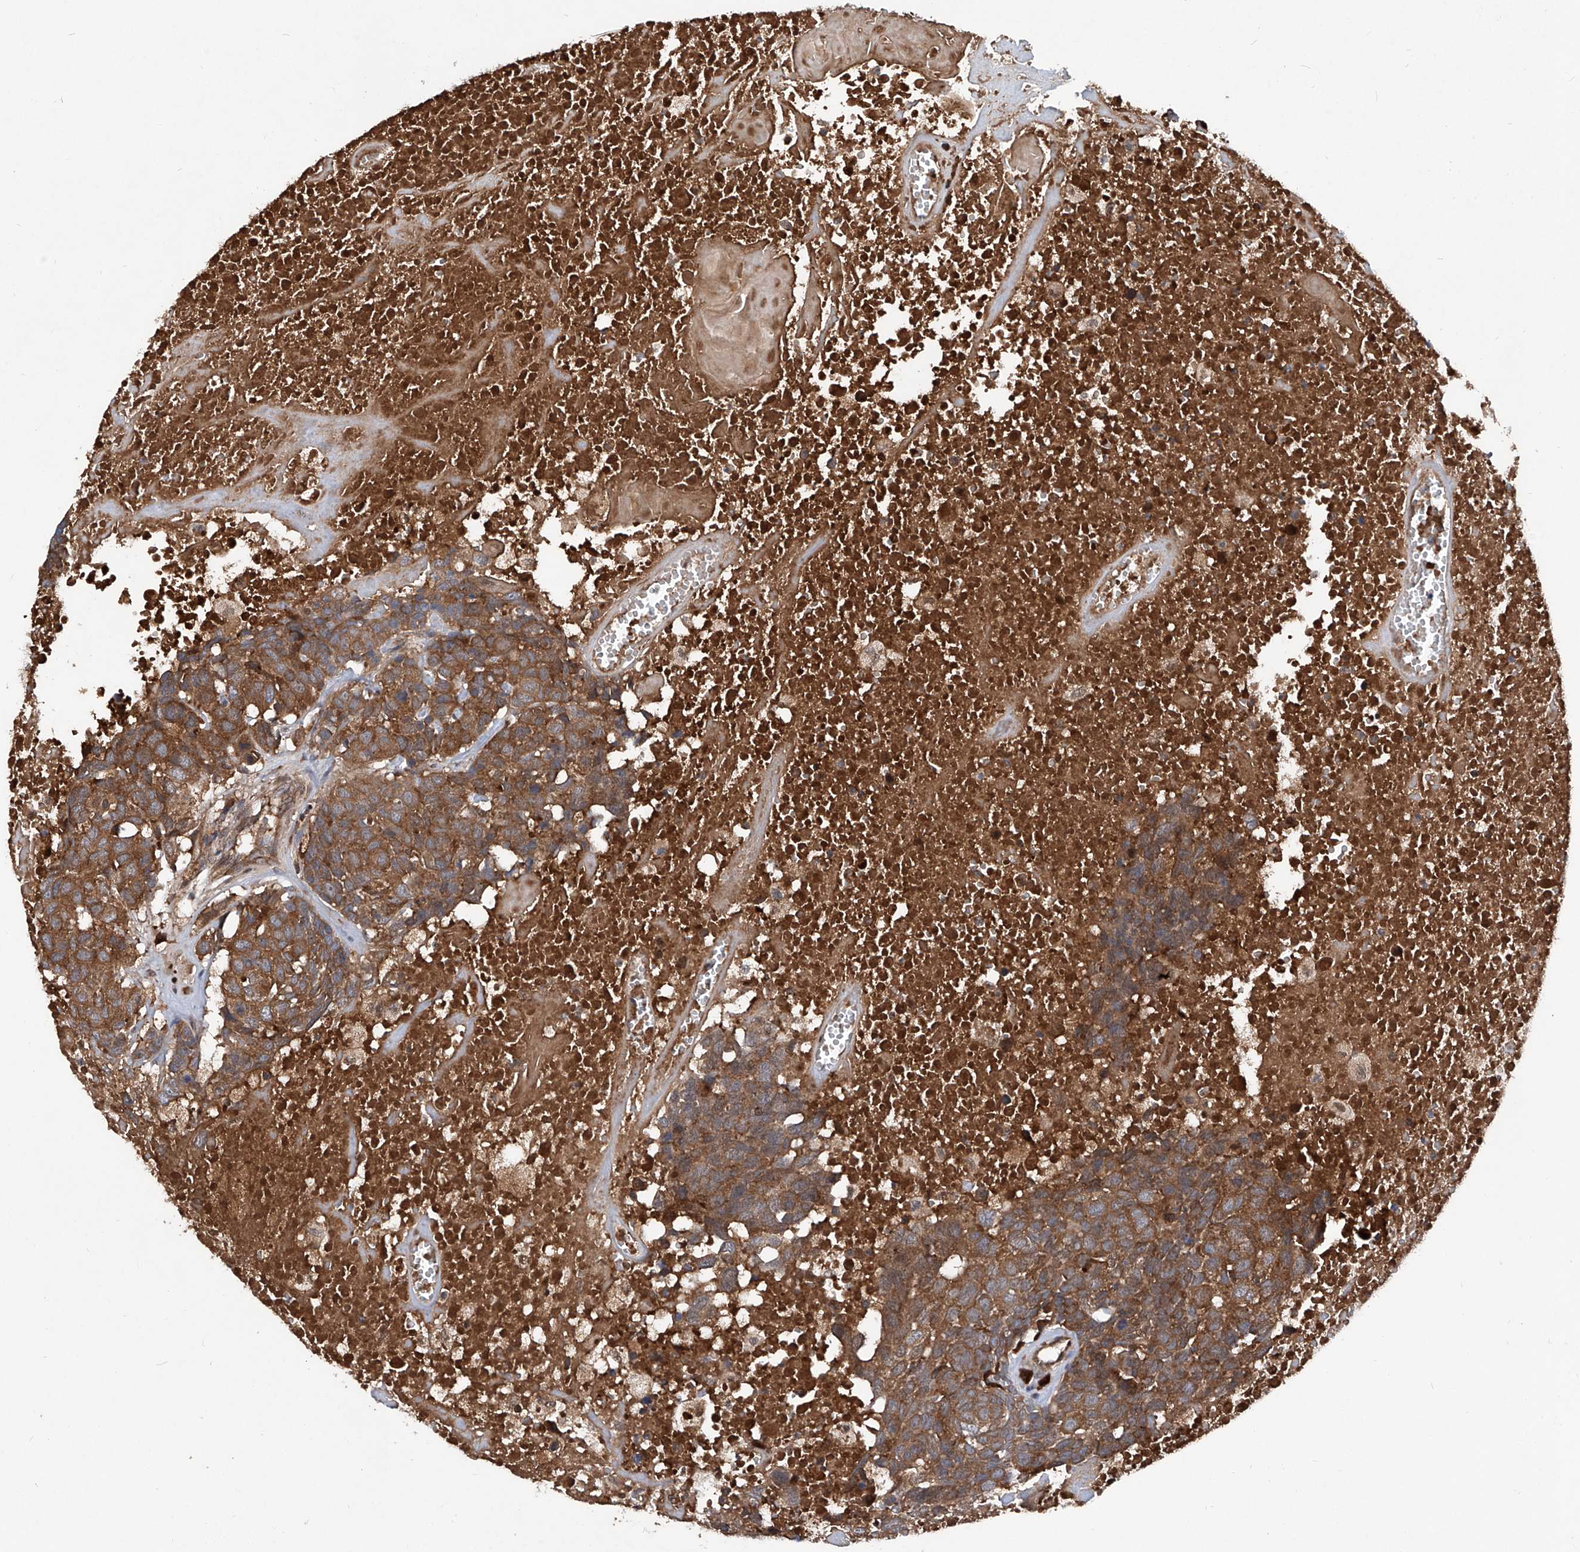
{"staining": {"intensity": "moderate", "quantity": ">75%", "location": "cytoplasmic/membranous"}, "tissue": "head and neck cancer", "cell_type": "Tumor cells", "image_type": "cancer", "snomed": [{"axis": "morphology", "description": "Squamous cell carcinoma, NOS"}, {"axis": "topography", "description": "Head-Neck"}], "caption": "Immunohistochemical staining of head and neck squamous cell carcinoma reveals medium levels of moderate cytoplasmic/membranous protein positivity in approximately >75% of tumor cells. (Stains: DAB (3,3'-diaminobenzidine) in brown, nuclei in blue, Microscopy: brightfield microscopy at high magnification).", "gene": "ASCC3", "patient": {"sex": "male", "age": 66}}